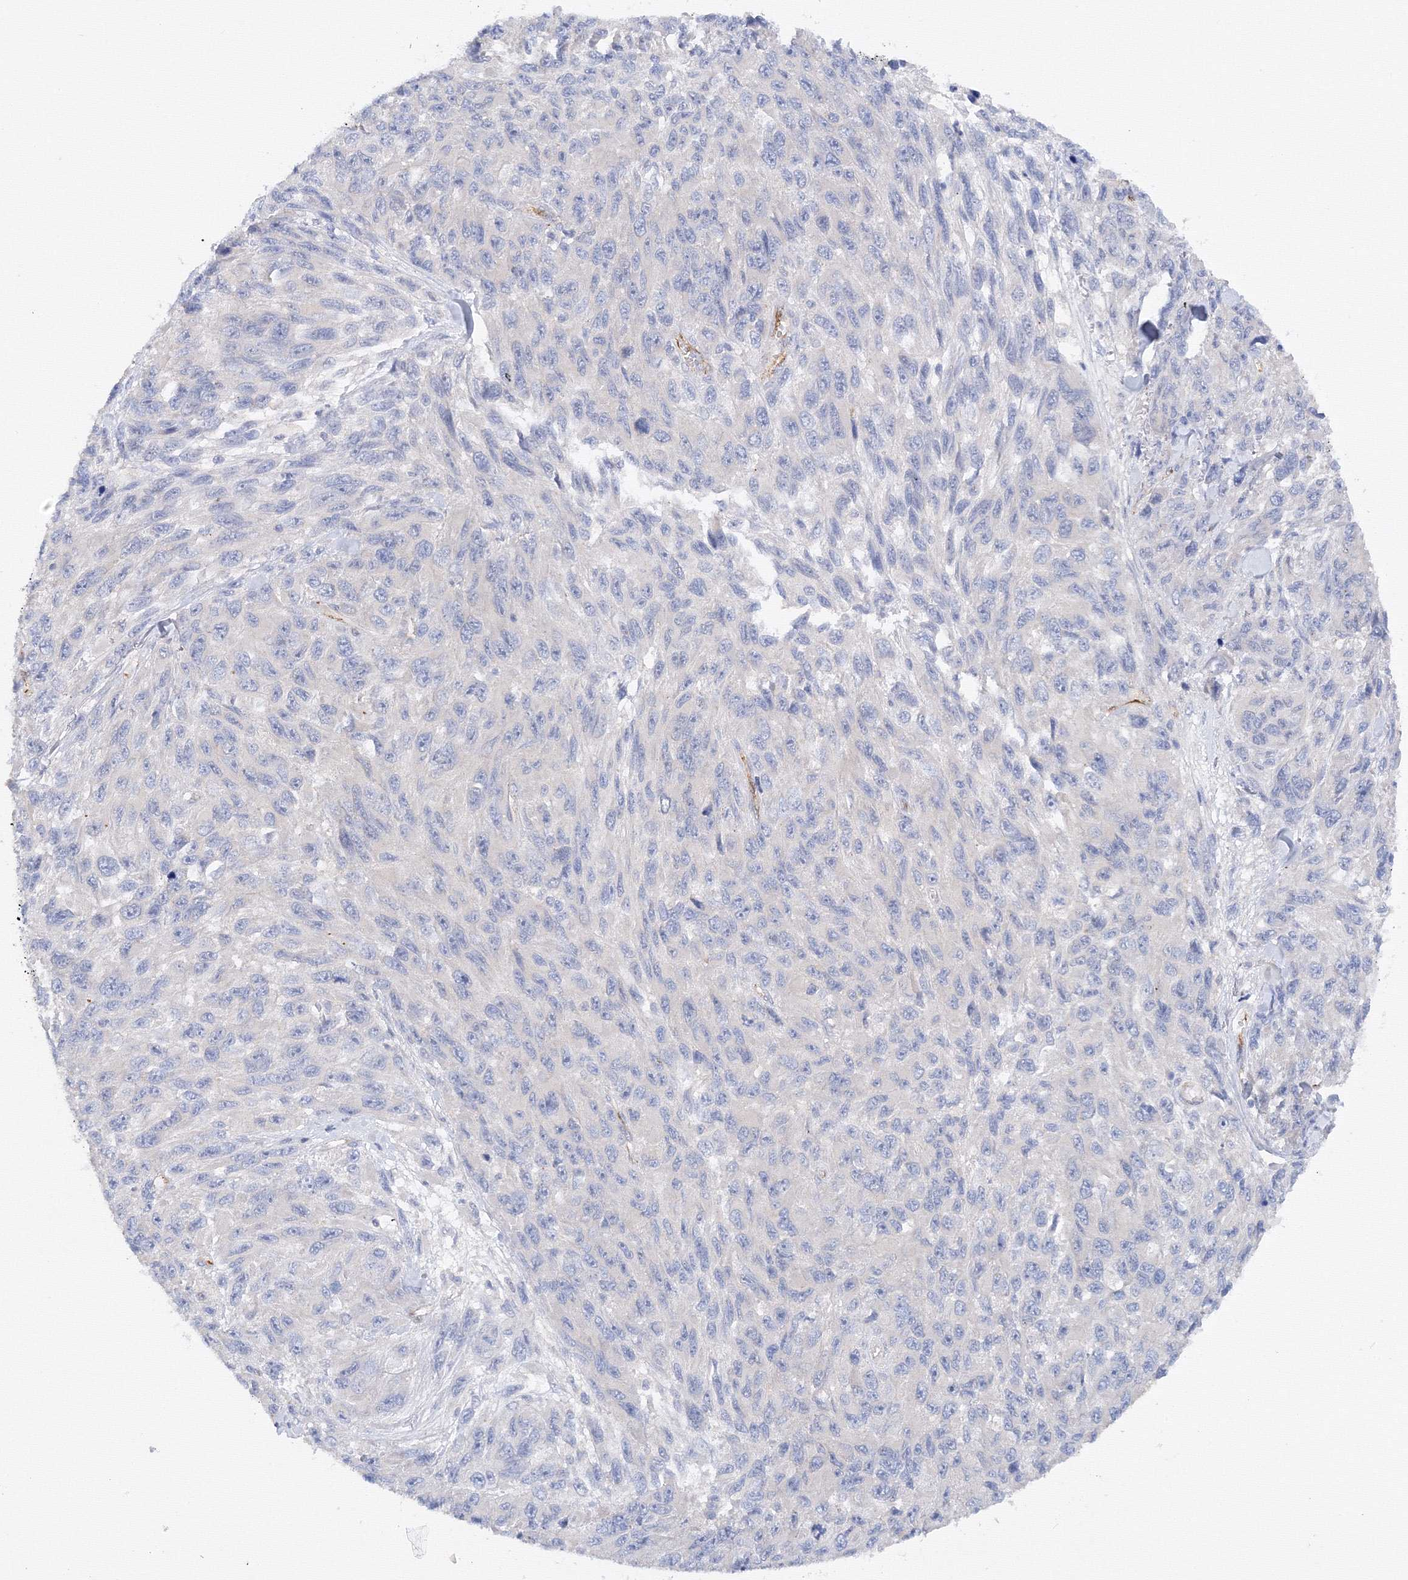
{"staining": {"intensity": "negative", "quantity": "none", "location": "none"}, "tissue": "melanoma", "cell_type": "Tumor cells", "image_type": "cancer", "snomed": [{"axis": "morphology", "description": "Malignant melanoma, NOS"}, {"axis": "topography", "description": "Skin"}], "caption": "Tumor cells are negative for brown protein staining in melanoma.", "gene": "DIS3L2", "patient": {"sex": "female", "age": 96}}